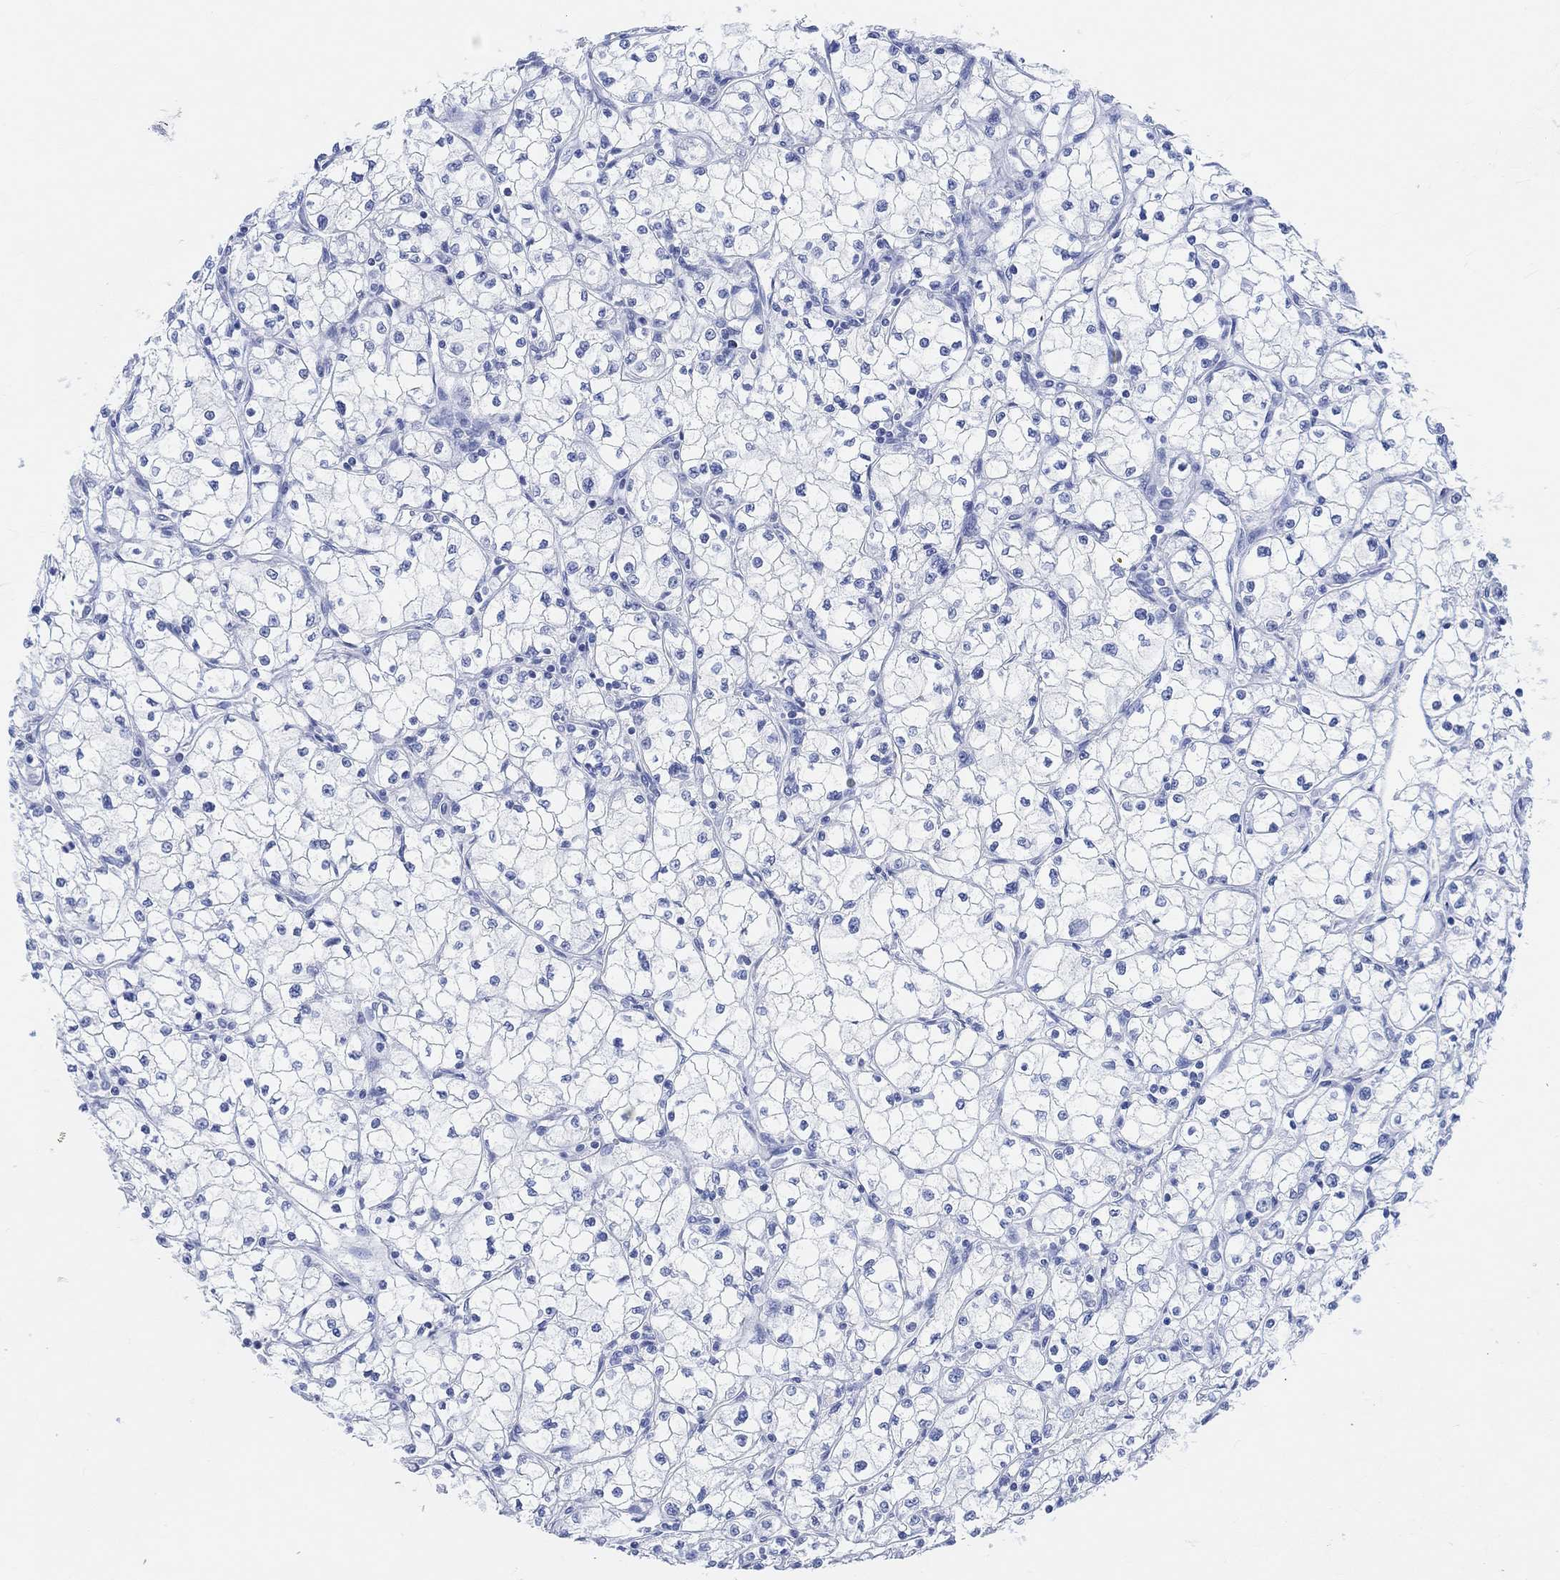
{"staining": {"intensity": "negative", "quantity": "none", "location": "none"}, "tissue": "renal cancer", "cell_type": "Tumor cells", "image_type": "cancer", "snomed": [{"axis": "morphology", "description": "Adenocarcinoma, NOS"}, {"axis": "topography", "description": "Kidney"}], "caption": "Renal cancer (adenocarcinoma) stained for a protein using IHC reveals no staining tumor cells.", "gene": "ENO4", "patient": {"sex": "male", "age": 67}}